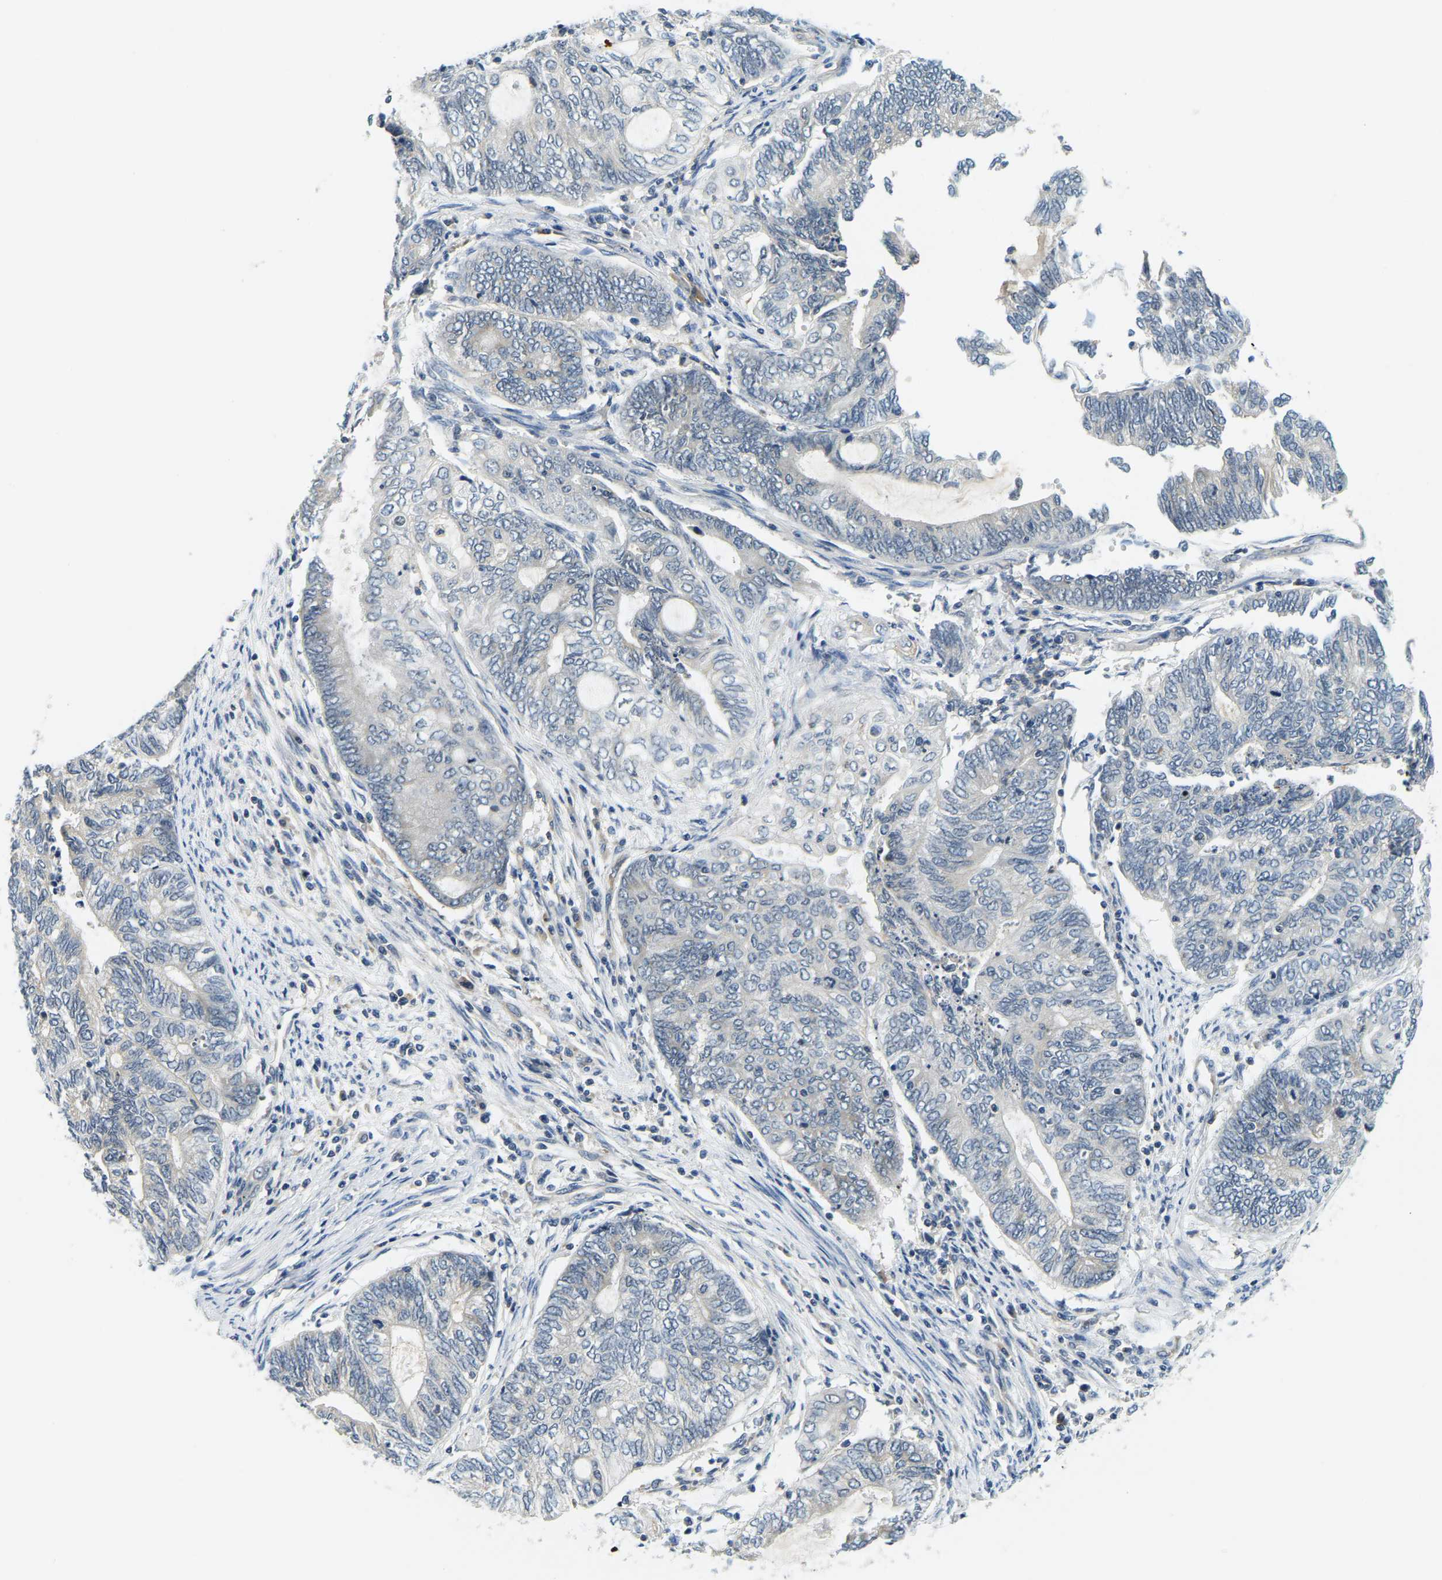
{"staining": {"intensity": "weak", "quantity": "<25%", "location": "cytoplasmic/membranous"}, "tissue": "endometrial cancer", "cell_type": "Tumor cells", "image_type": "cancer", "snomed": [{"axis": "morphology", "description": "Adenocarcinoma, NOS"}, {"axis": "topography", "description": "Uterus"}, {"axis": "topography", "description": "Endometrium"}], "caption": "DAB immunohistochemical staining of adenocarcinoma (endometrial) exhibits no significant positivity in tumor cells.", "gene": "RRP1", "patient": {"sex": "female", "age": 70}}